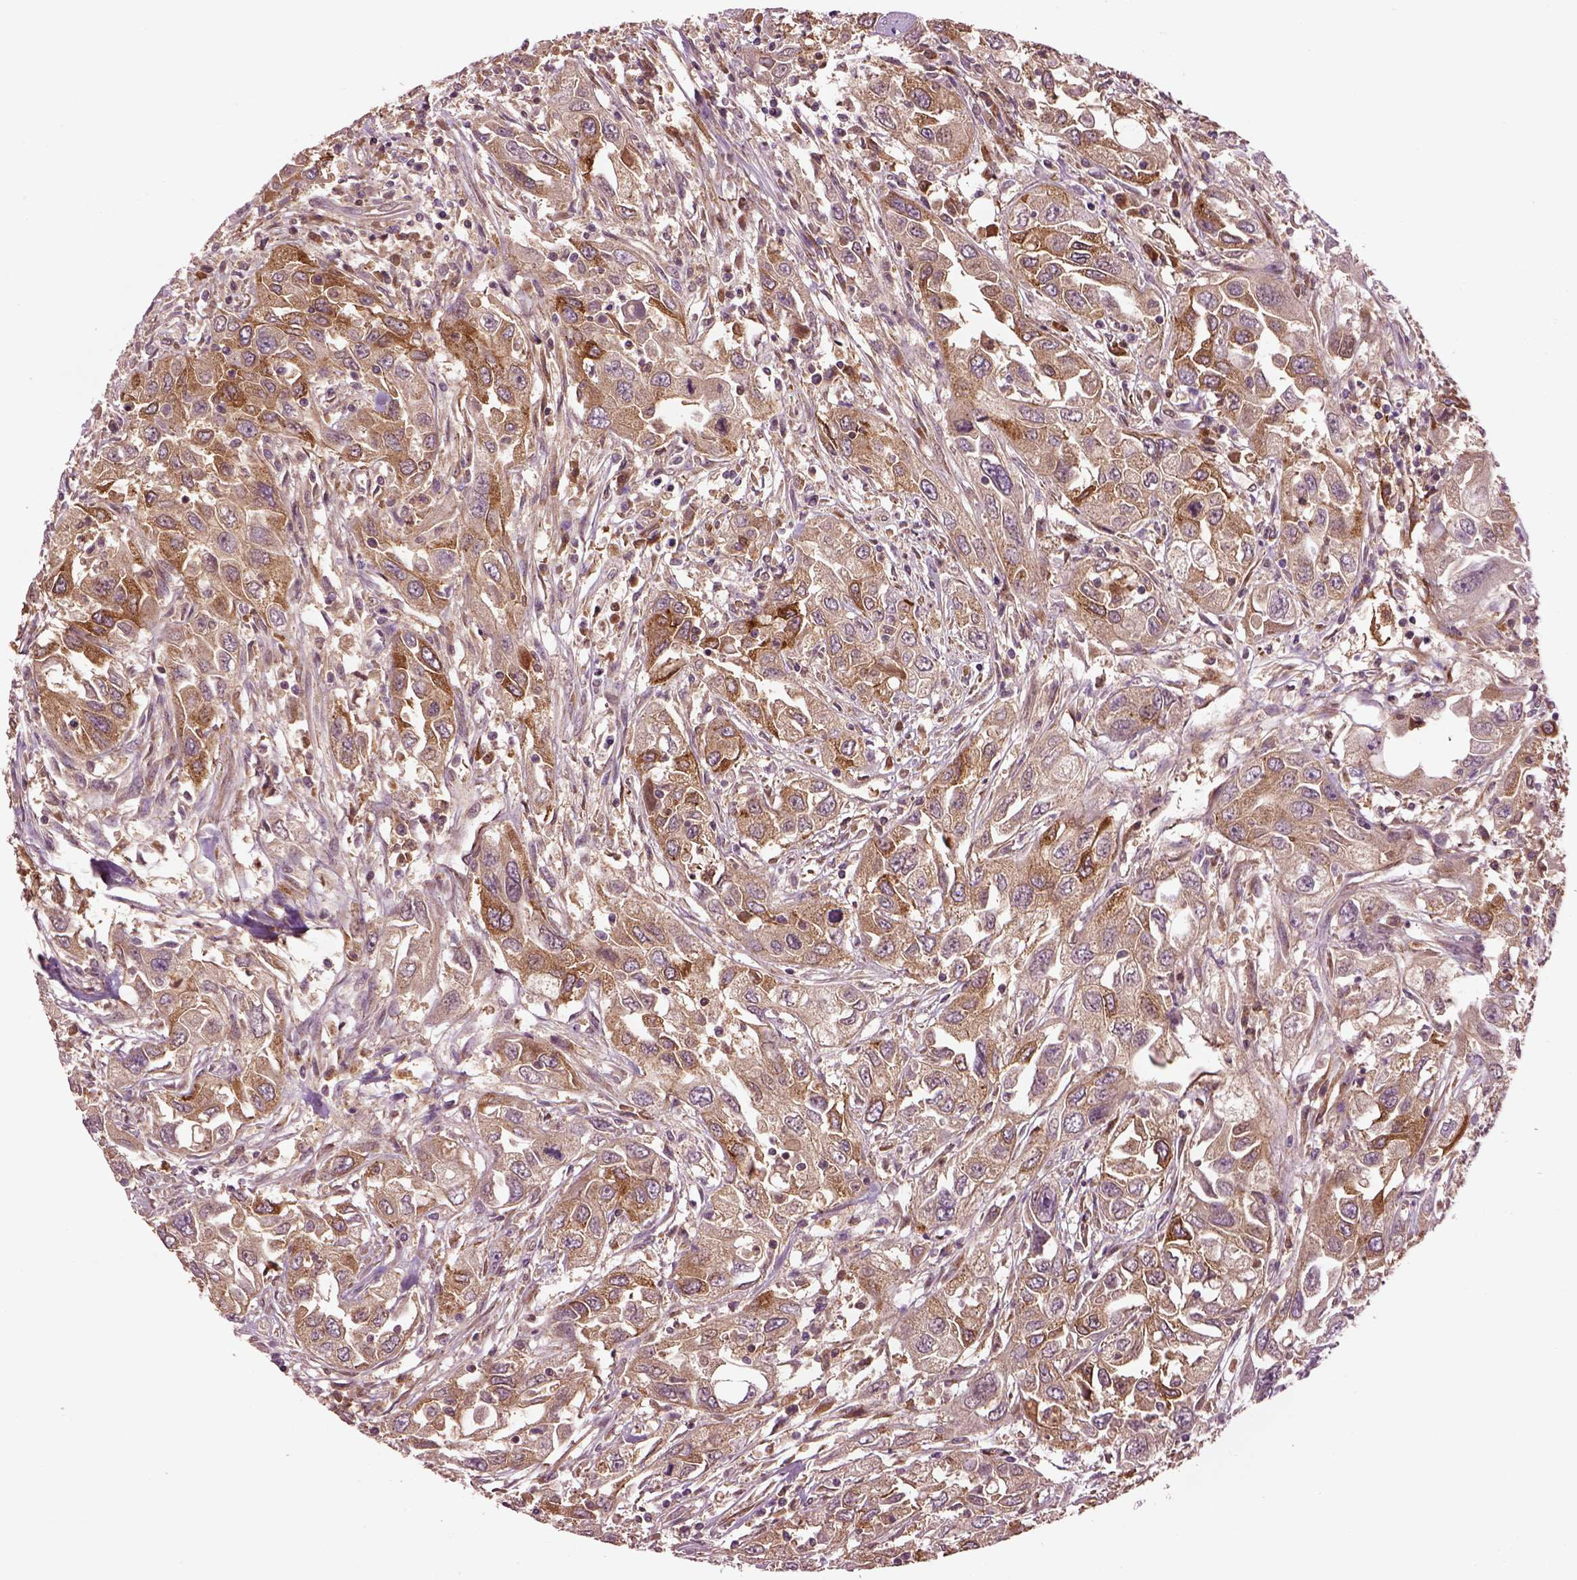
{"staining": {"intensity": "moderate", "quantity": ">75%", "location": "cytoplasmic/membranous"}, "tissue": "urothelial cancer", "cell_type": "Tumor cells", "image_type": "cancer", "snomed": [{"axis": "morphology", "description": "Urothelial carcinoma, High grade"}, {"axis": "topography", "description": "Urinary bladder"}], "caption": "Immunohistochemistry (IHC) (DAB (3,3'-diaminobenzidine)) staining of urothelial carcinoma (high-grade) displays moderate cytoplasmic/membranous protein expression in about >75% of tumor cells. (DAB (3,3'-diaminobenzidine) = brown stain, brightfield microscopy at high magnification).", "gene": "MDP1", "patient": {"sex": "male", "age": 76}}